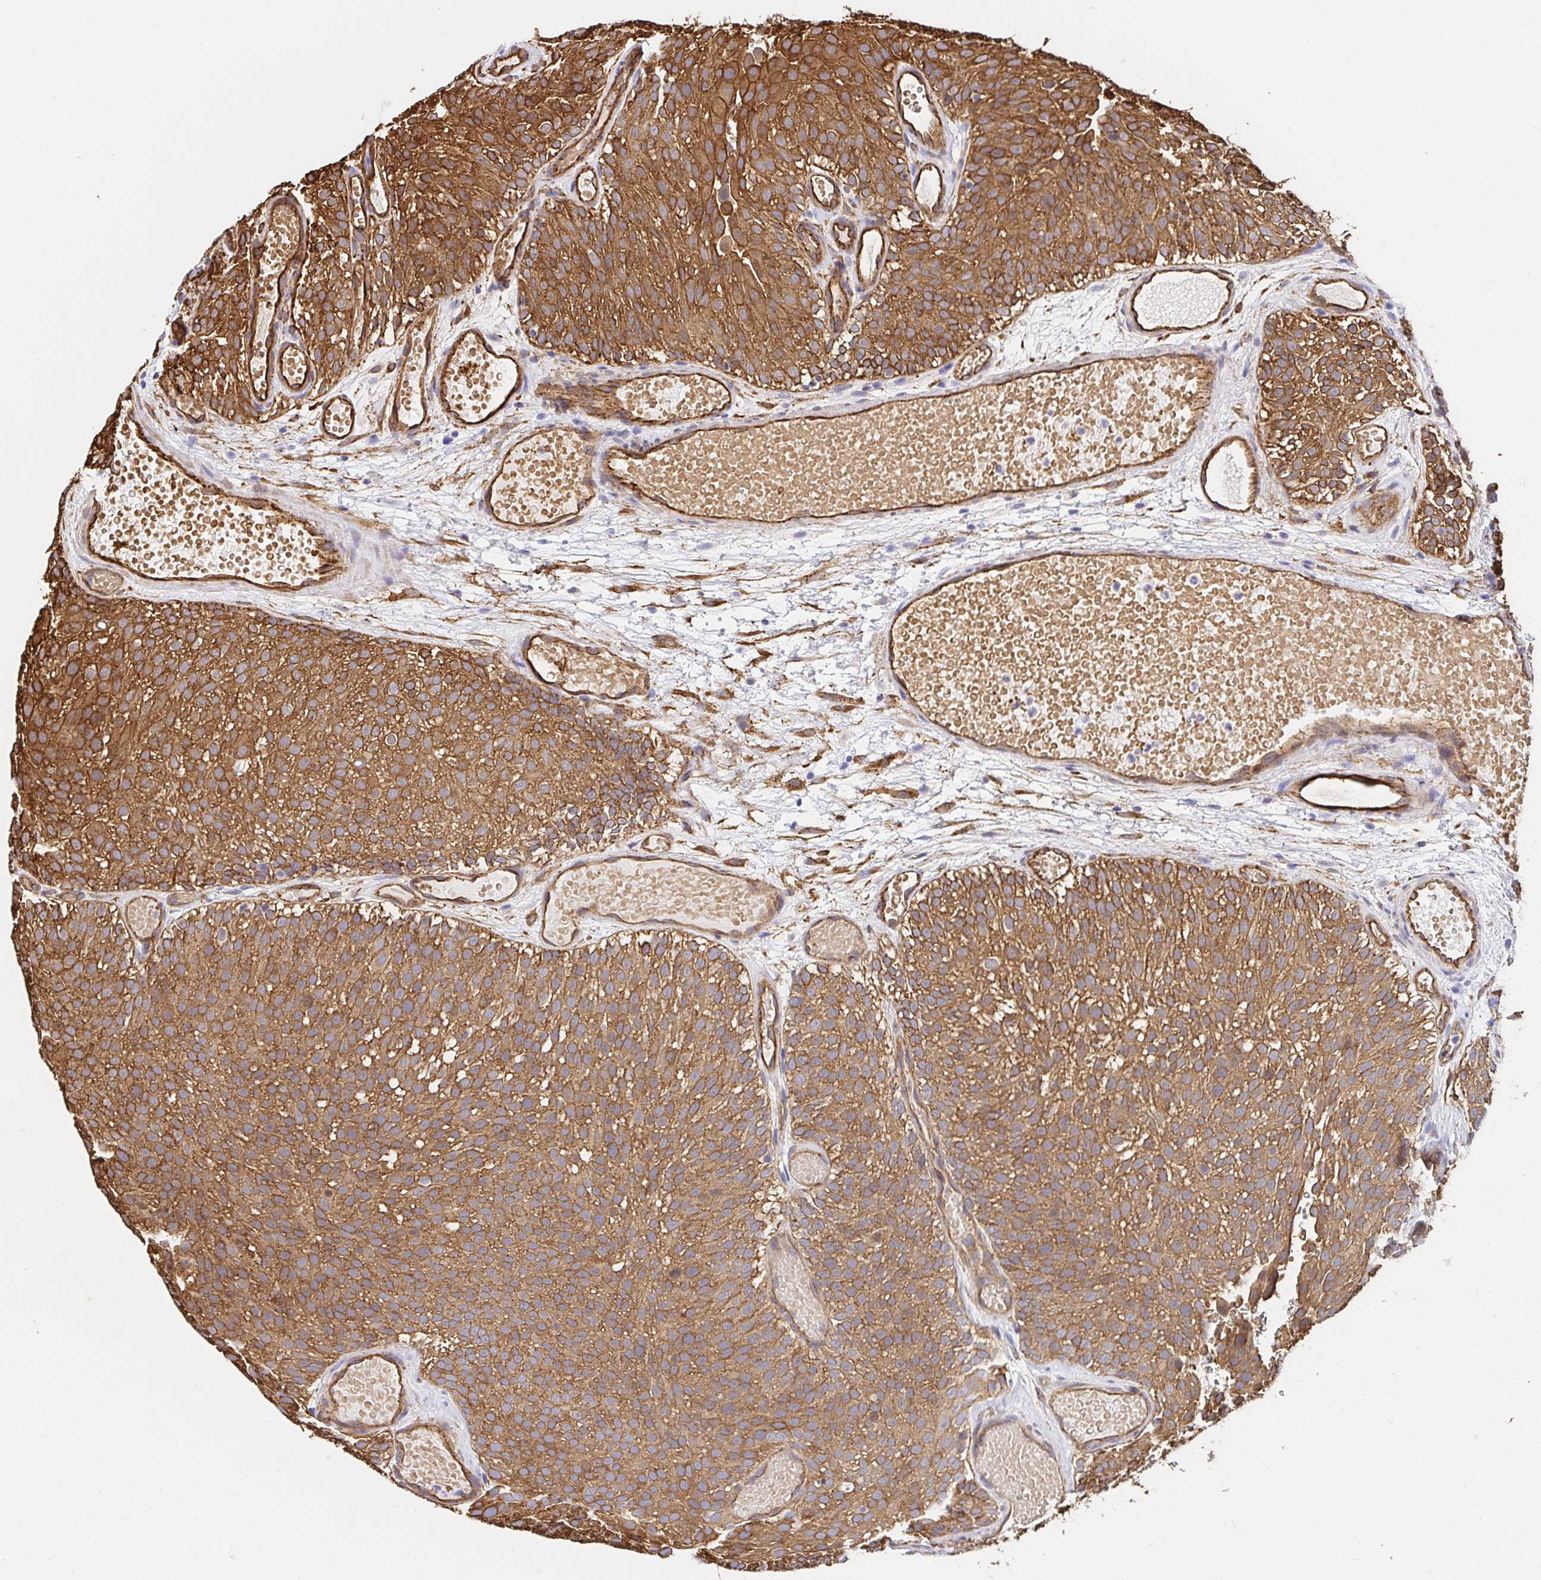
{"staining": {"intensity": "strong", "quantity": ">75%", "location": "cytoplasmic/membranous"}, "tissue": "urothelial cancer", "cell_type": "Tumor cells", "image_type": "cancer", "snomed": [{"axis": "morphology", "description": "Urothelial carcinoma, Low grade"}, {"axis": "topography", "description": "Urinary bladder"}], "caption": "High-magnification brightfield microscopy of urothelial cancer stained with DAB (brown) and counterstained with hematoxylin (blue). tumor cells exhibit strong cytoplasmic/membranous staining is present in about>75% of cells.", "gene": "CTTN", "patient": {"sex": "male", "age": 78}}